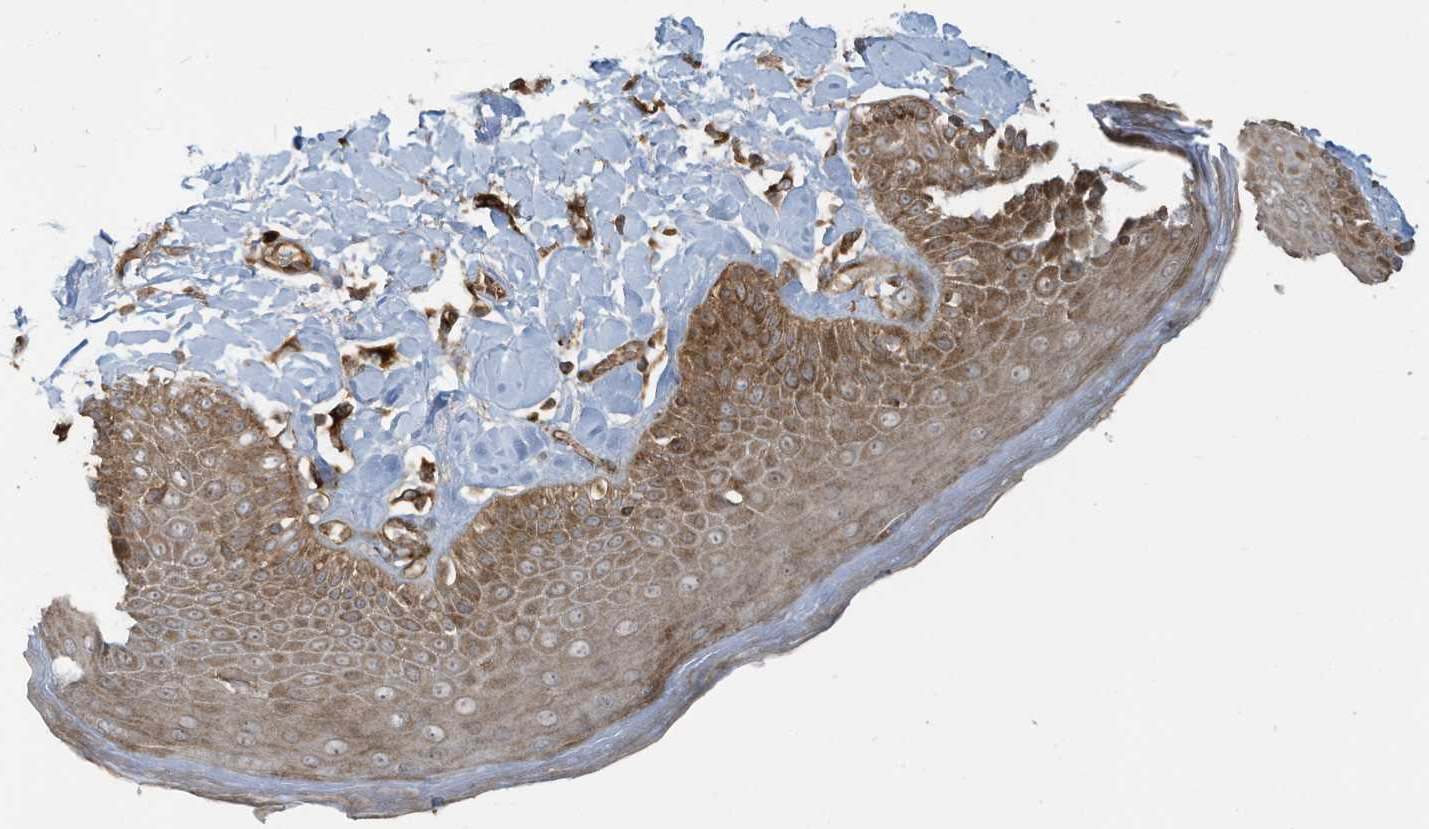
{"staining": {"intensity": "moderate", "quantity": ">75%", "location": "cytoplasmic/membranous"}, "tissue": "skin", "cell_type": "Epidermal cells", "image_type": "normal", "snomed": [{"axis": "morphology", "description": "Normal tissue, NOS"}, {"axis": "topography", "description": "Anal"}], "caption": "A micrograph of human skin stained for a protein demonstrates moderate cytoplasmic/membranous brown staining in epidermal cells.", "gene": "DDIT4", "patient": {"sex": "male", "age": 69}}